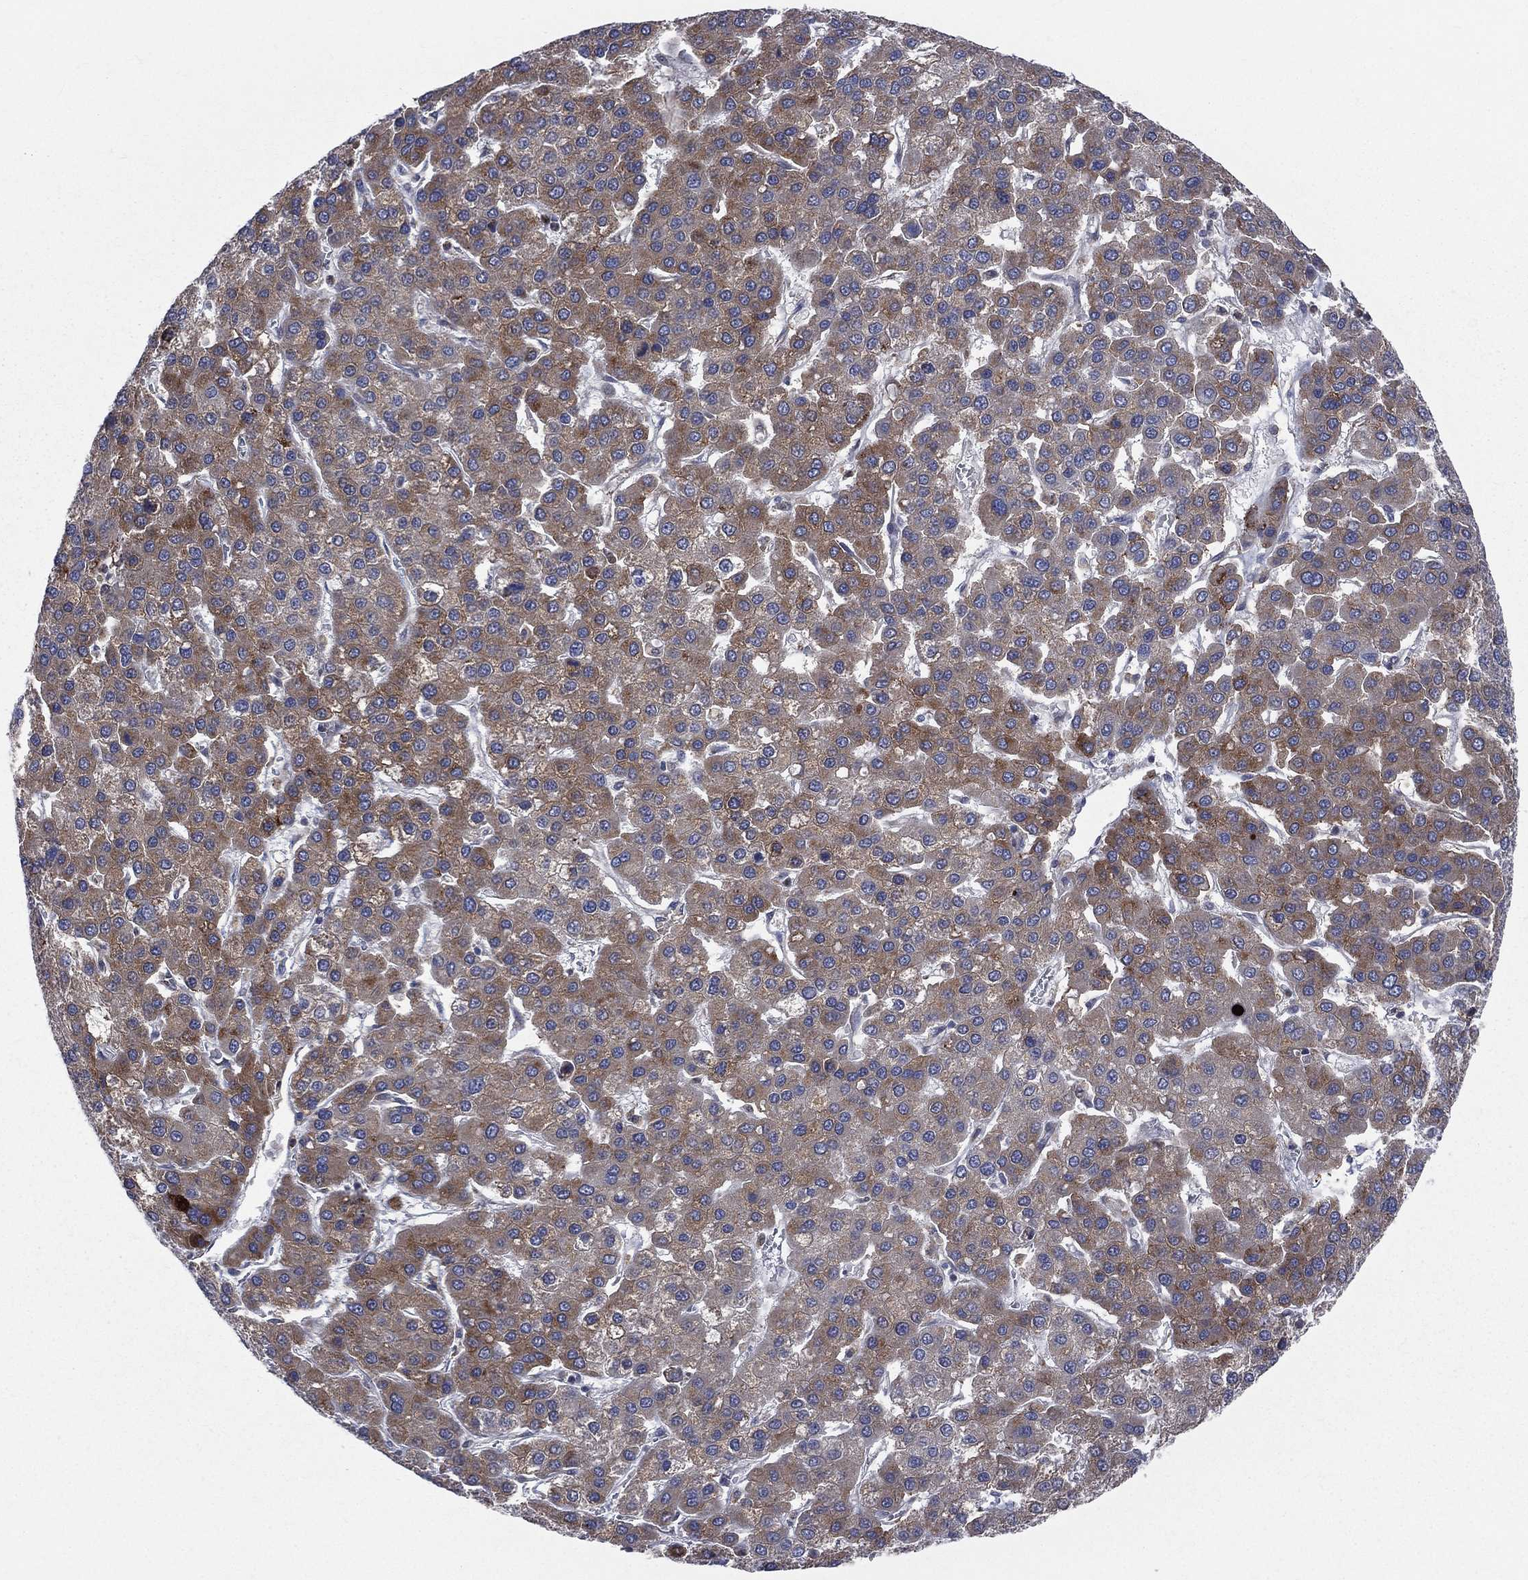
{"staining": {"intensity": "strong", "quantity": "25%-75%", "location": "cytoplasmic/membranous"}, "tissue": "liver cancer", "cell_type": "Tumor cells", "image_type": "cancer", "snomed": [{"axis": "morphology", "description": "Carcinoma, Hepatocellular, NOS"}, {"axis": "topography", "description": "Liver"}], "caption": "Liver cancer (hepatocellular carcinoma) stained with a brown dye exhibits strong cytoplasmic/membranous positive positivity in about 25%-75% of tumor cells.", "gene": "CCDC159", "patient": {"sex": "female", "age": 41}}